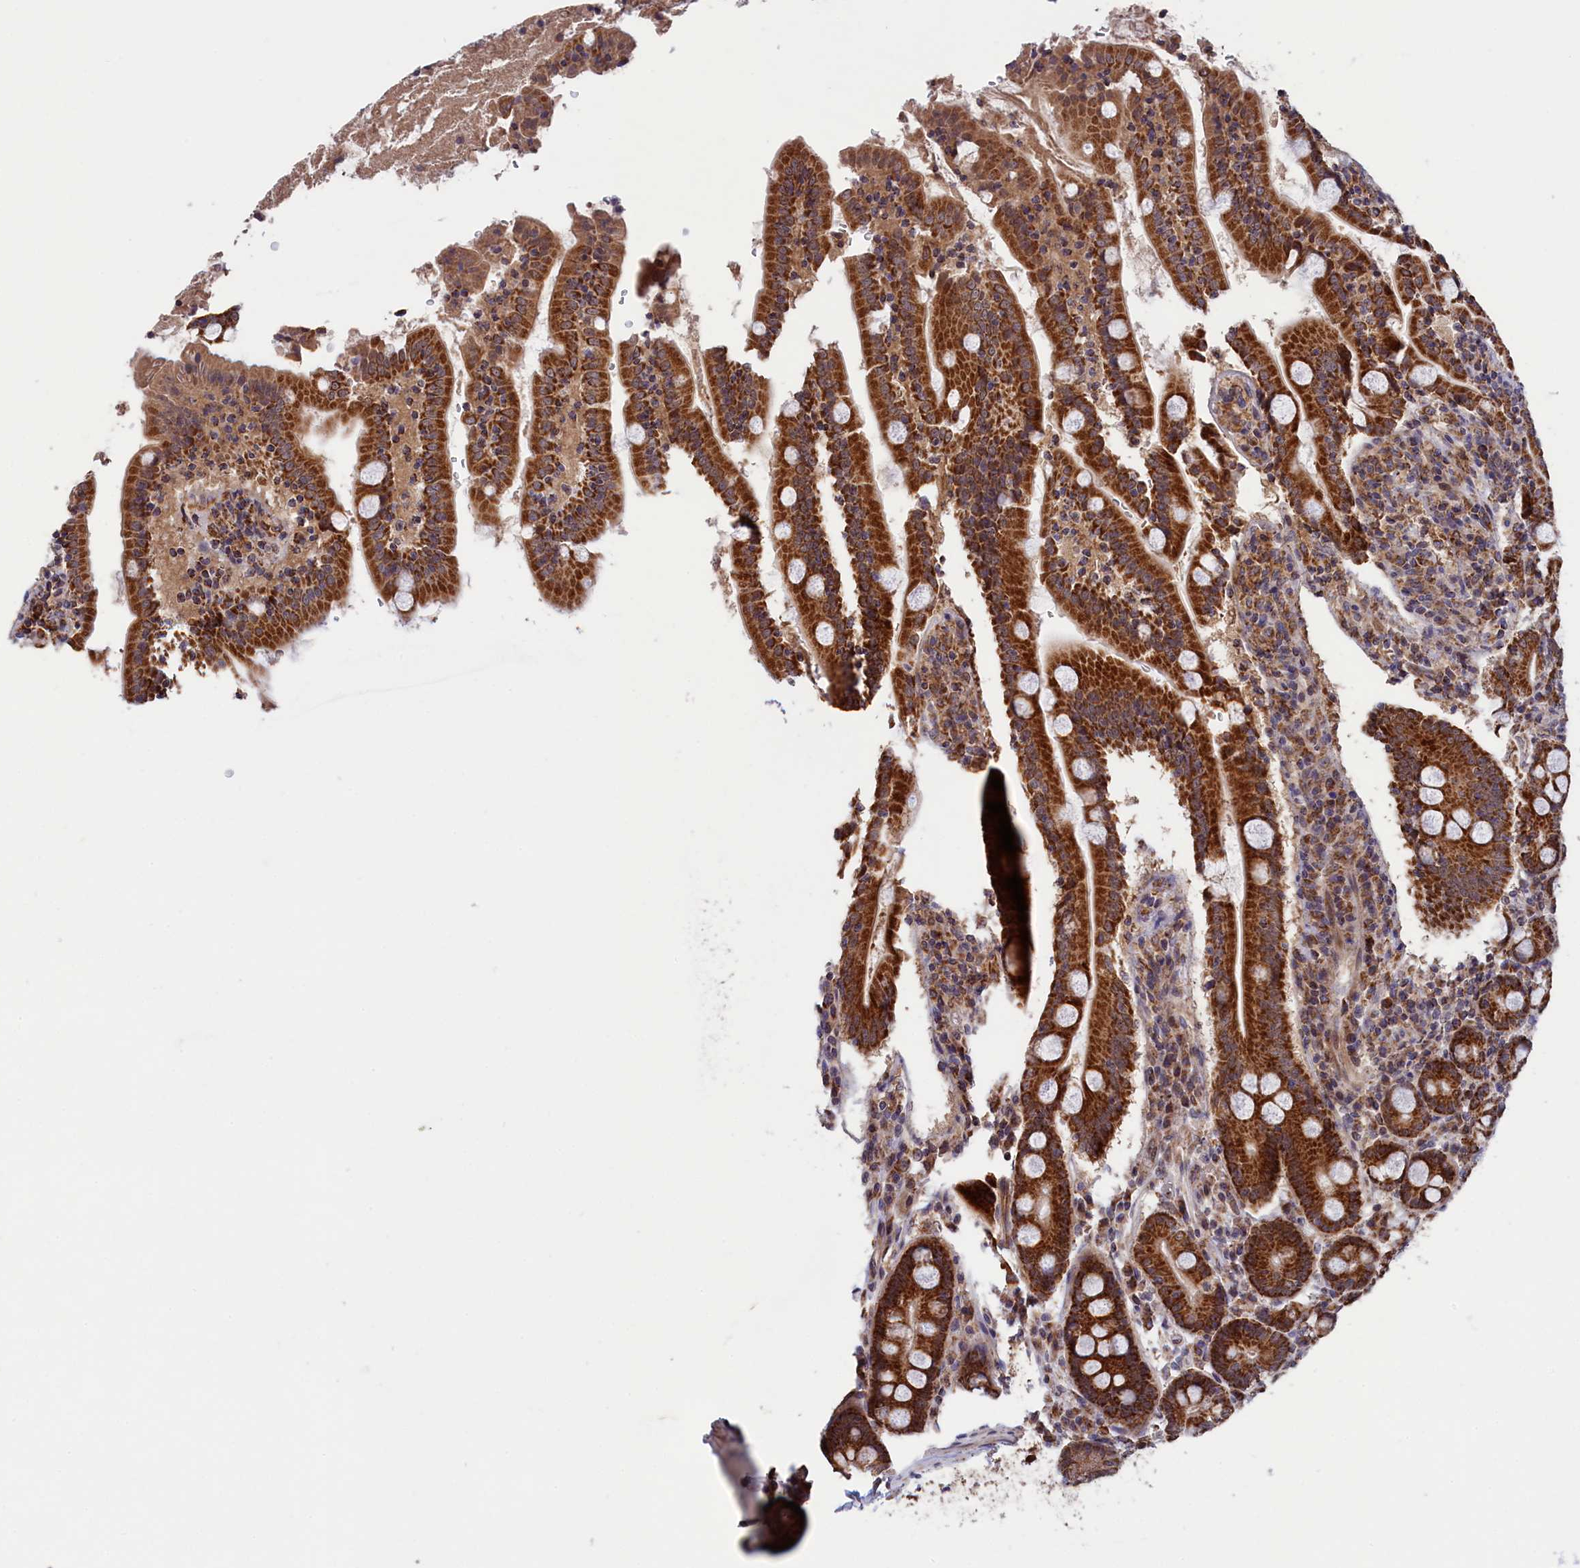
{"staining": {"intensity": "strong", "quantity": ">75%", "location": "cytoplasmic/membranous"}, "tissue": "duodenum", "cell_type": "Glandular cells", "image_type": "normal", "snomed": [{"axis": "morphology", "description": "Normal tissue, NOS"}, {"axis": "topography", "description": "Duodenum"}], "caption": "Immunohistochemistry (IHC) (DAB) staining of normal duodenum reveals strong cytoplasmic/membranous protein expression in approximately >75% of glandular cells.", "gene": "TIMM44", "patient": {"sex": "male", "age": 35}}